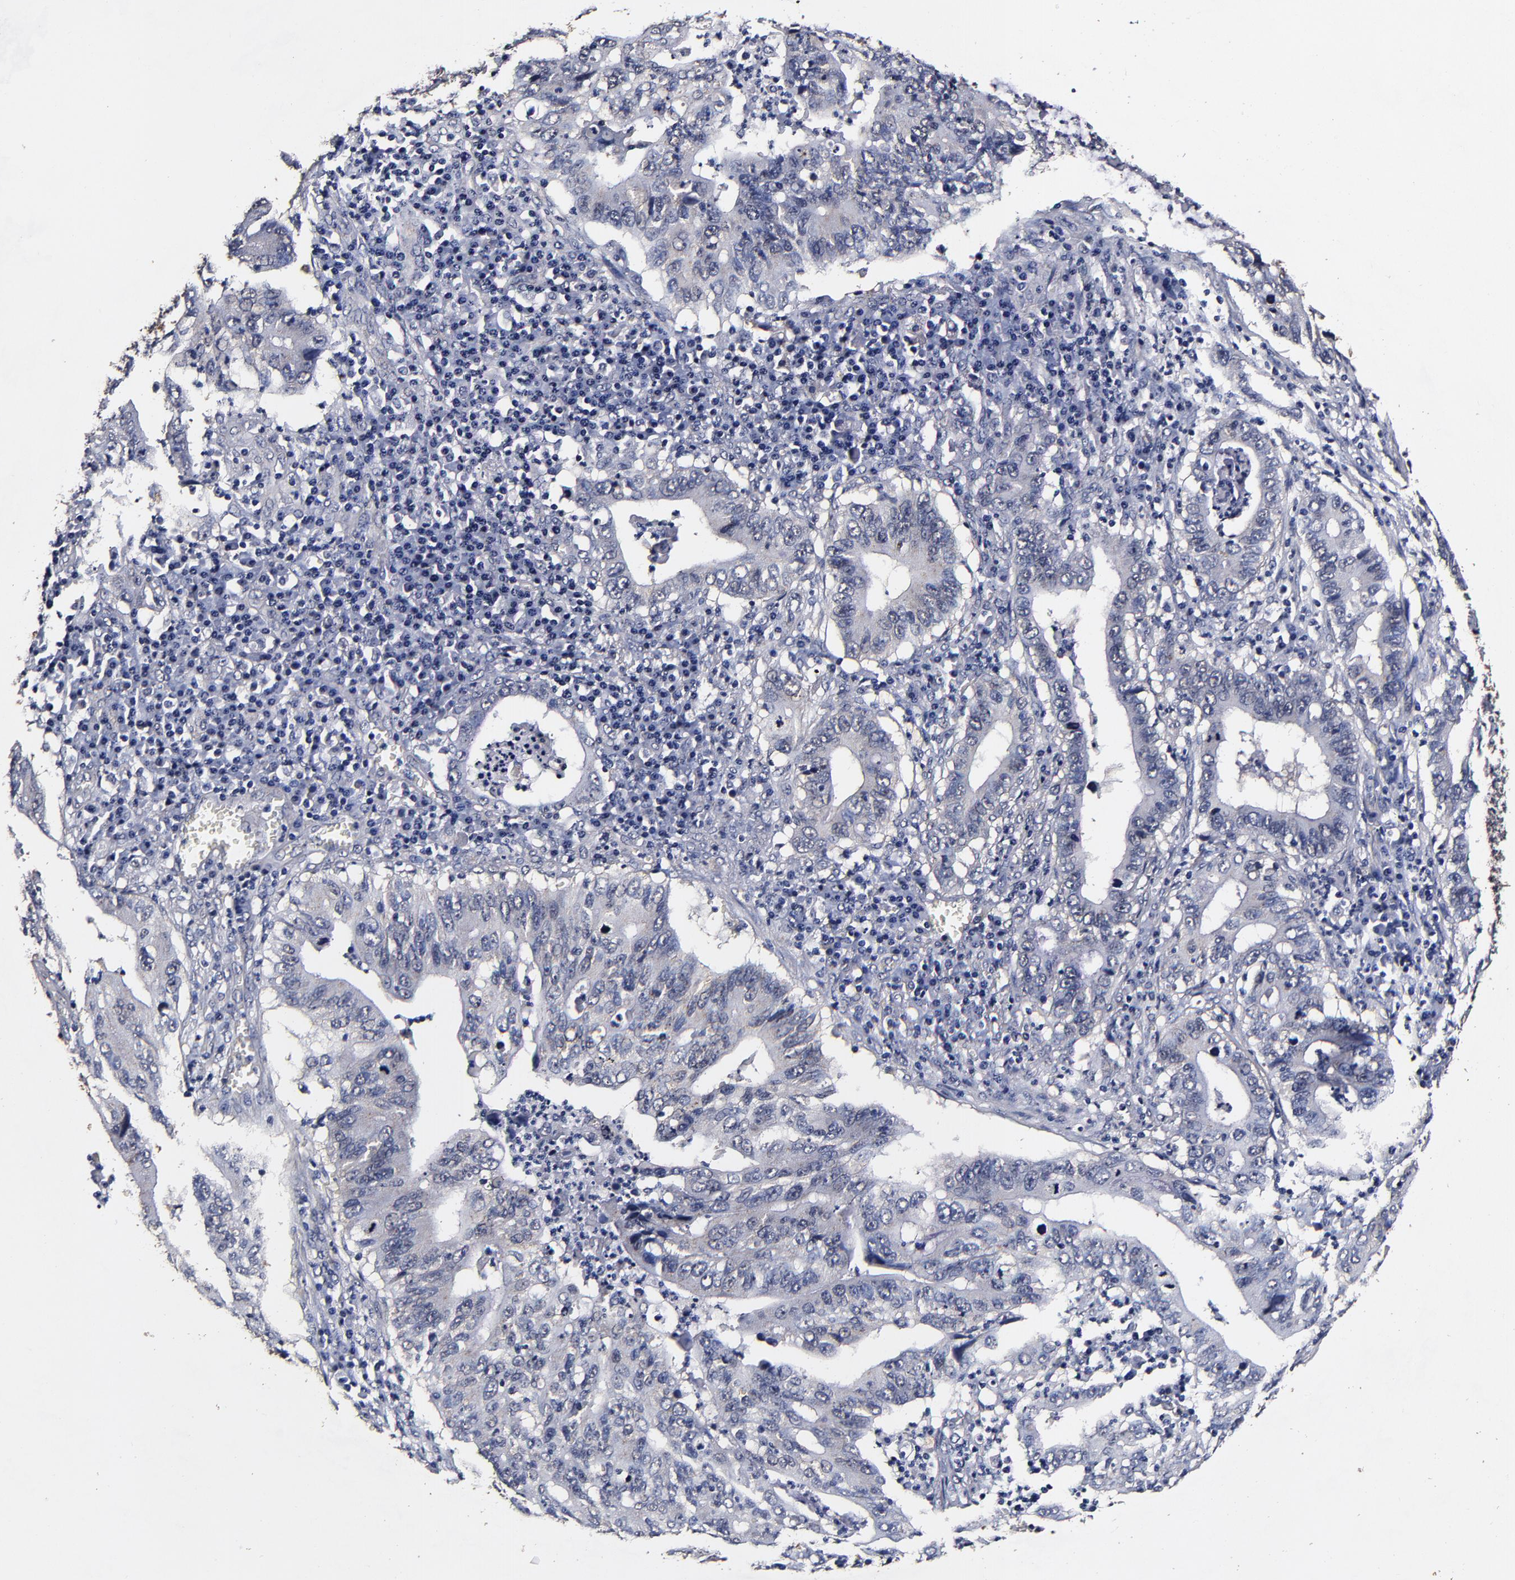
{"staining": {"intensity": "weak", "quantity": "25%-75%", "location": "cytoplasmic/membranous"}, "tissue": "stomach cancer", "cell_type": "Tumor cells", "image_type": "cancer", "snomed": [{"axis": "morphology", "description": "Adenocarcinoma, NOS"}, {"axis": "topography", "description": "Stomach, upper"}], "caption": "Immunohistochemistry (IHC) (DAB) staining of human stomach cancer demonstrates weak cytoplasmic/membranous protein staining in about 25%-75% of tumor cells.", "gene": "MMP15", "patient": {"sex": "male", "age": 63}}